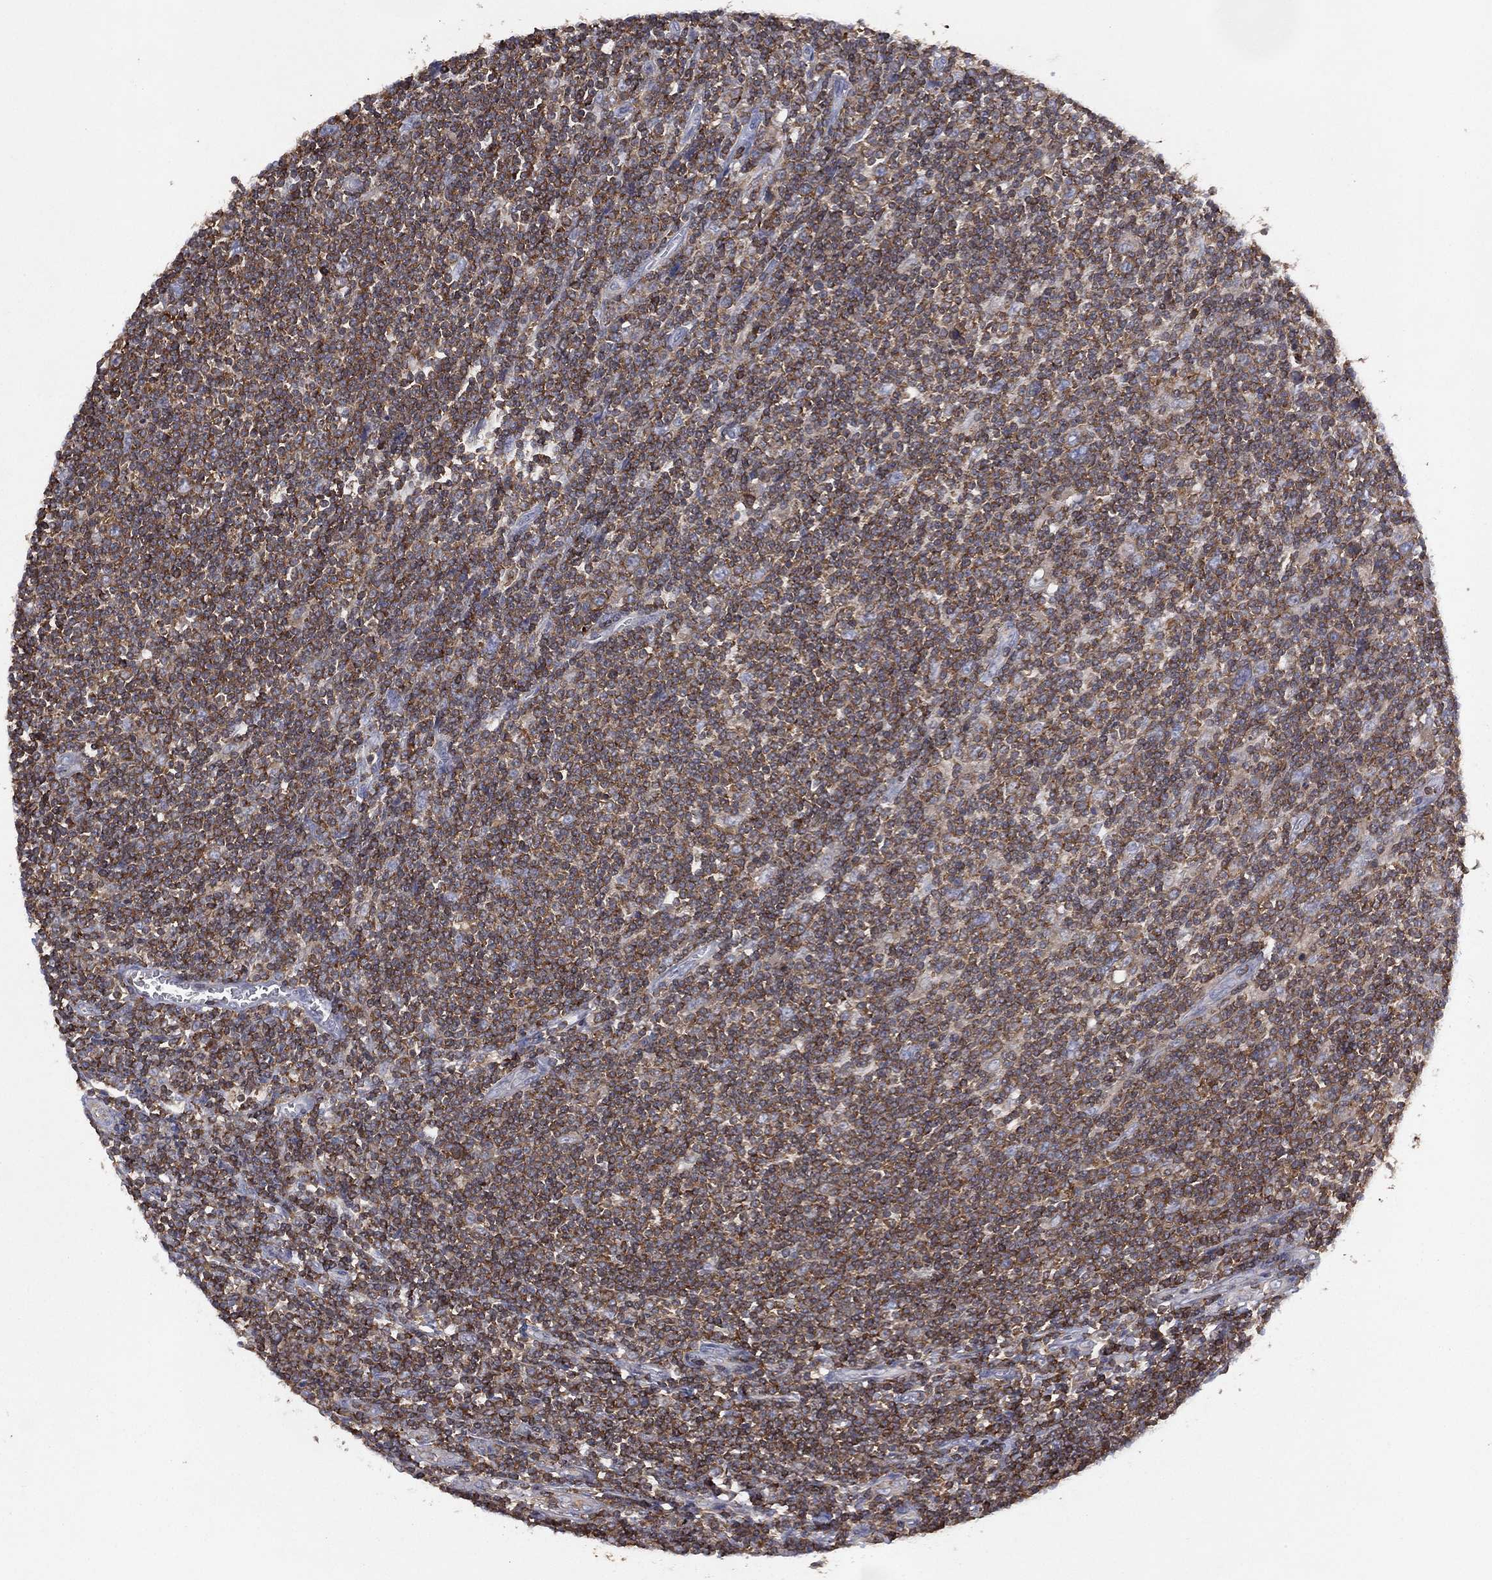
{"staining": {"intensity": "moderate", "quantity": "<25%", "location": "cytoplasmic/membranous"}, "tissue": "lymphoma", "cell_type": "Tumor cells", "image_type": "cancer", "snomed": [{"axis": "morphology", "description": "Hodgkin's disease, NOS"}, {"axis": "topography", "description": "Lymph node"}], "caption": "Immunohistochemical staining of human lymphoma shows low levels of moderate cytoplasmic/membranous staining in about <25% of tumor cells.", "gene": "DOCK8", "patient": {"sex": "male", "age": 40}}